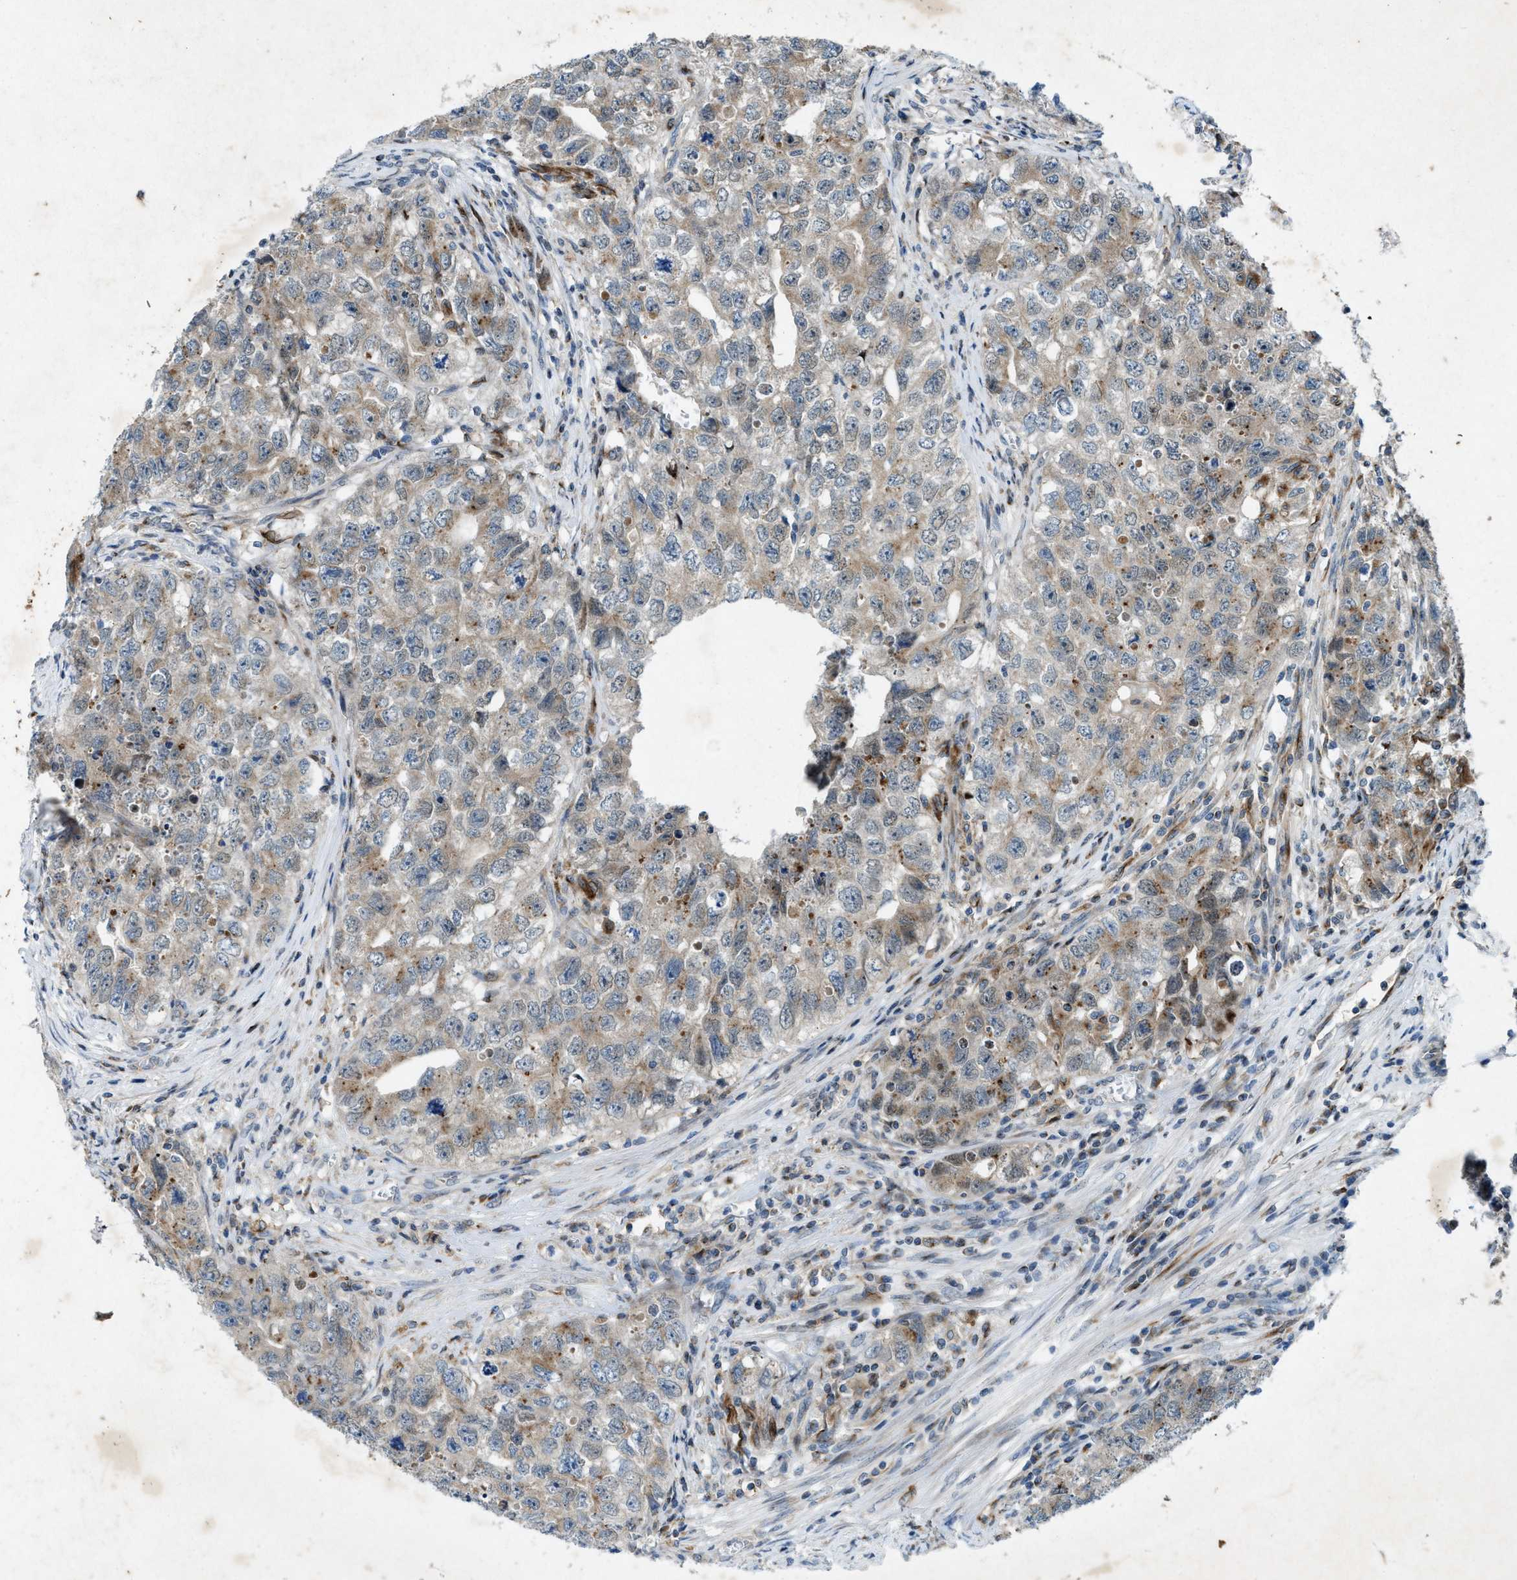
{"staining": {"intensity": "moderate", "quantity": "25%-75%", "location": "cytoplasmic/membranous"}, "tissue": "testis cancer", "cell_type": "Tumor cells", "image_type": "cancer", "snomed": [{"axis": "morphology", "description": "Seminoma, NOS"}, {"axis": "morphology", "description": "Carcinoma, Embryonal, NOS"}, {"axis": "topography", "description": "Testis"}], "caption": "Moderate cytoplasmic/membranous protein positivity is seen in about 25%-75% of tumor cells in testis cancer (embryonal carcinoma). The protein is stained brown, and the nuclei are stained in blue (DAB IHC with brightfield microscopy, high magnification).", "gene": "URGCP", "patient": {"sex": "male", "age": 43}}